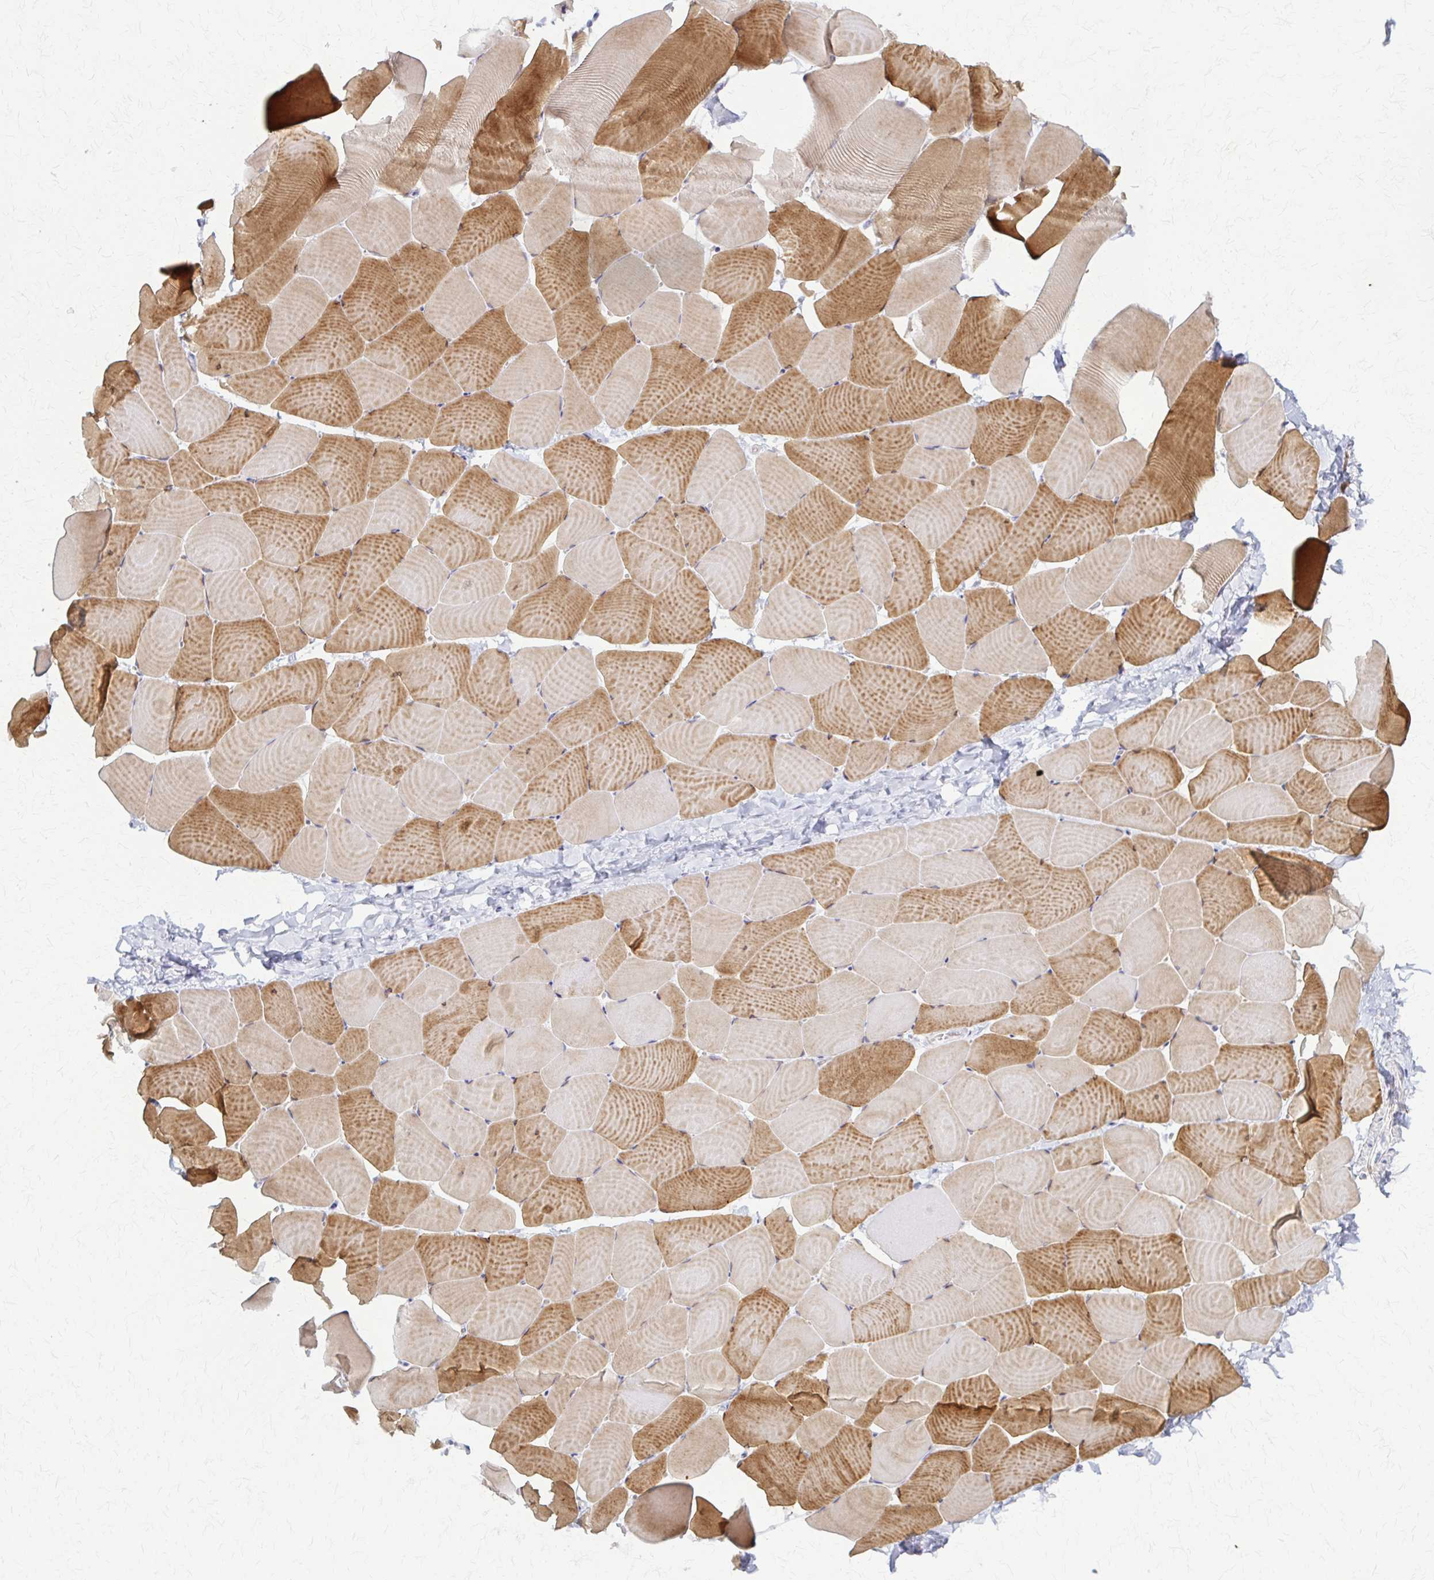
{"staining": {"intensity": "strong", "quantity": "25%-75%", "location": "cytoplasmic/membranous"}, "tissue": "skeletal muscle", "cell_type": "Myocytes", "image_type": "normal", "snomed": [{"axis": "morphology", "description": "Normal tissue, NOS"}, {"axis": "topography", "description": "Skeletal muscle"}], "caption": "Immunohistochemical staining of unremarkable skeletal muscle exhibits 25%-75% levels of strong cytoplasmic/membranous protein positivity in about 25%-75% of myocytes.", "gene": "ARHGAP35", "patient": {"sex": "male", "age": 25}}